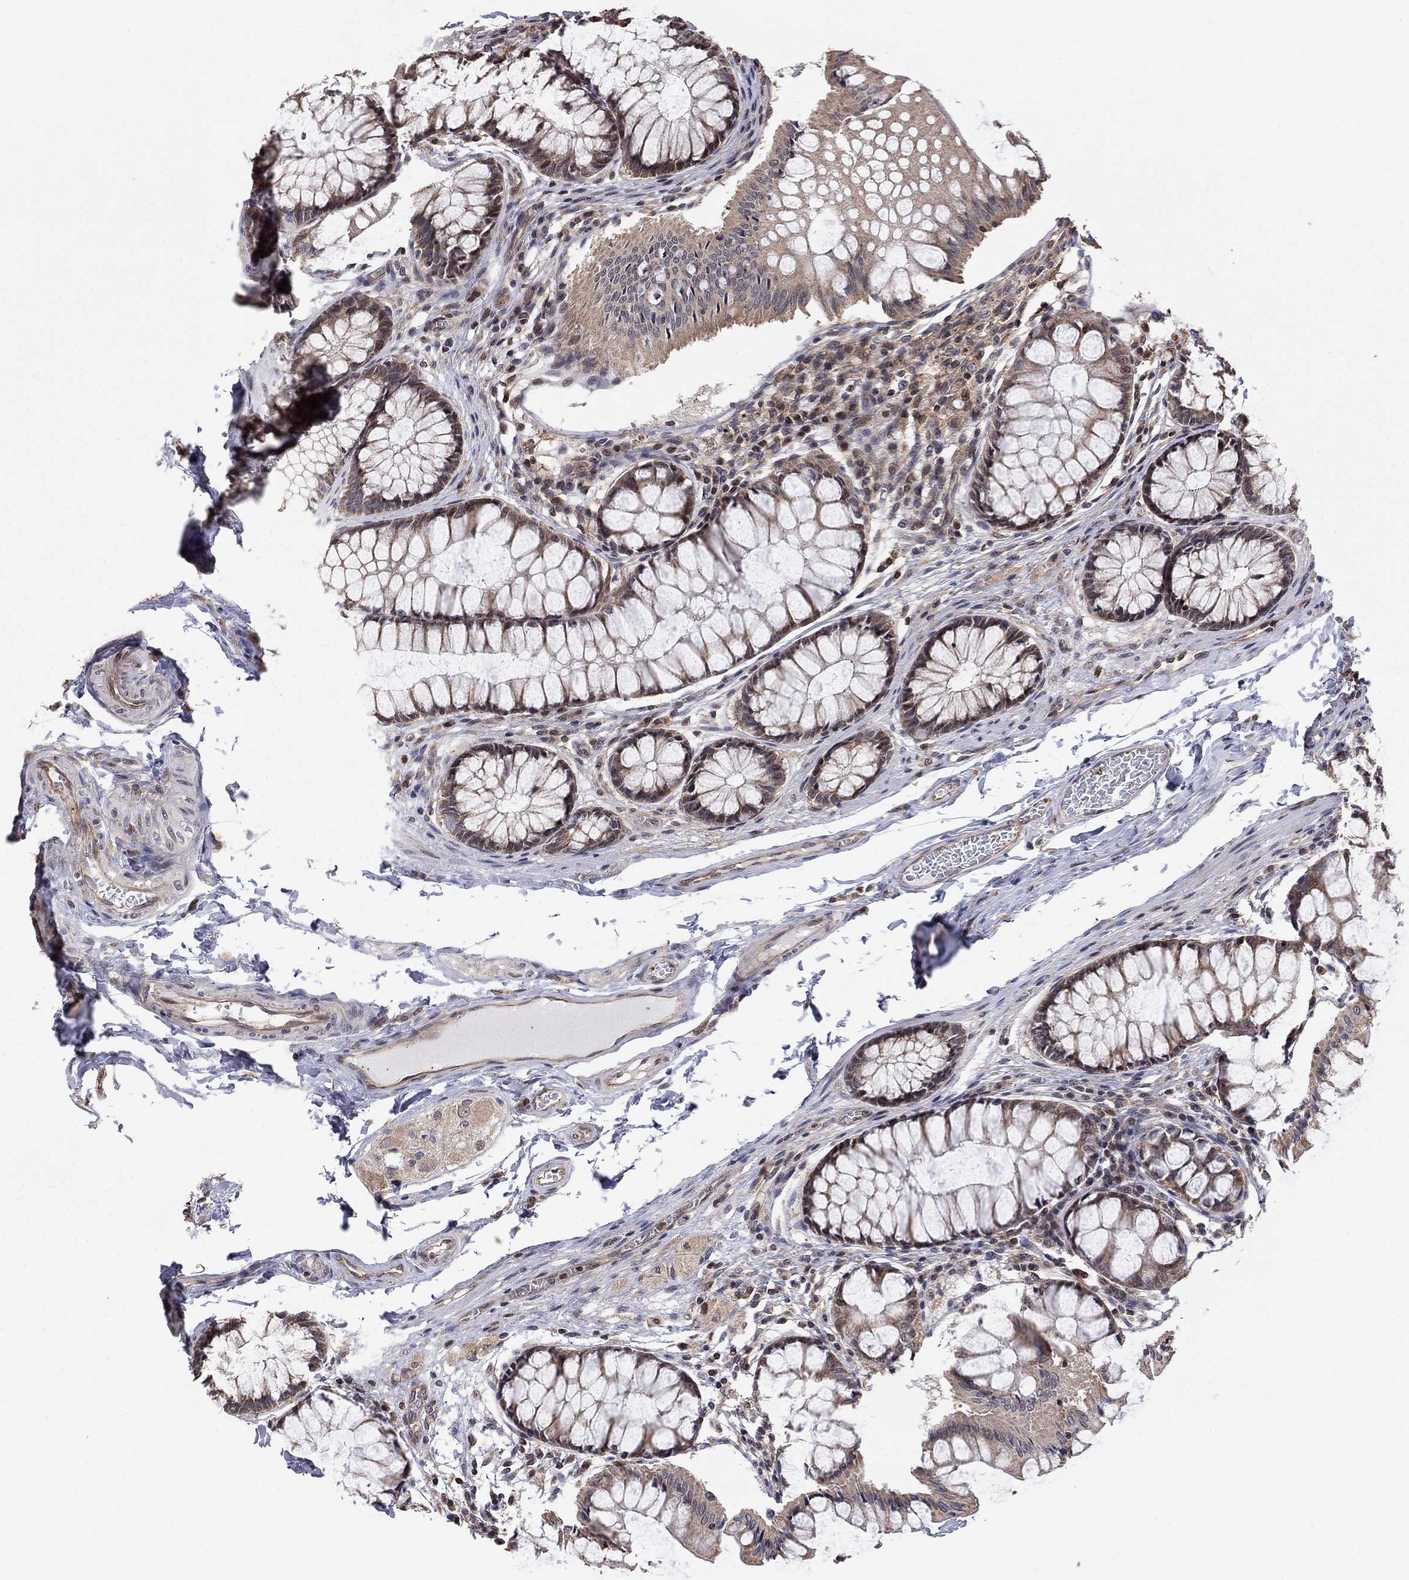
{"staining": {"intensity": "moderate", "quantity": "<25%", "location": "cytoplasmic/membranous"}, "tissue": "colon", "cell_type": "Endothelial cells", "image_type": "normal", "snomed": [{"axis": "morphology", "description": "Normal tissue, NOS"}, {"axis": "topography", "description": "Colon"}], "caption": "Colon stained with immunohistochemistry displays moderate cytoplasmic/membranous positivity in about <25% of endothelial cells.", "gene": "TDP1", "patient": {"sex": "female", "age": 65}}